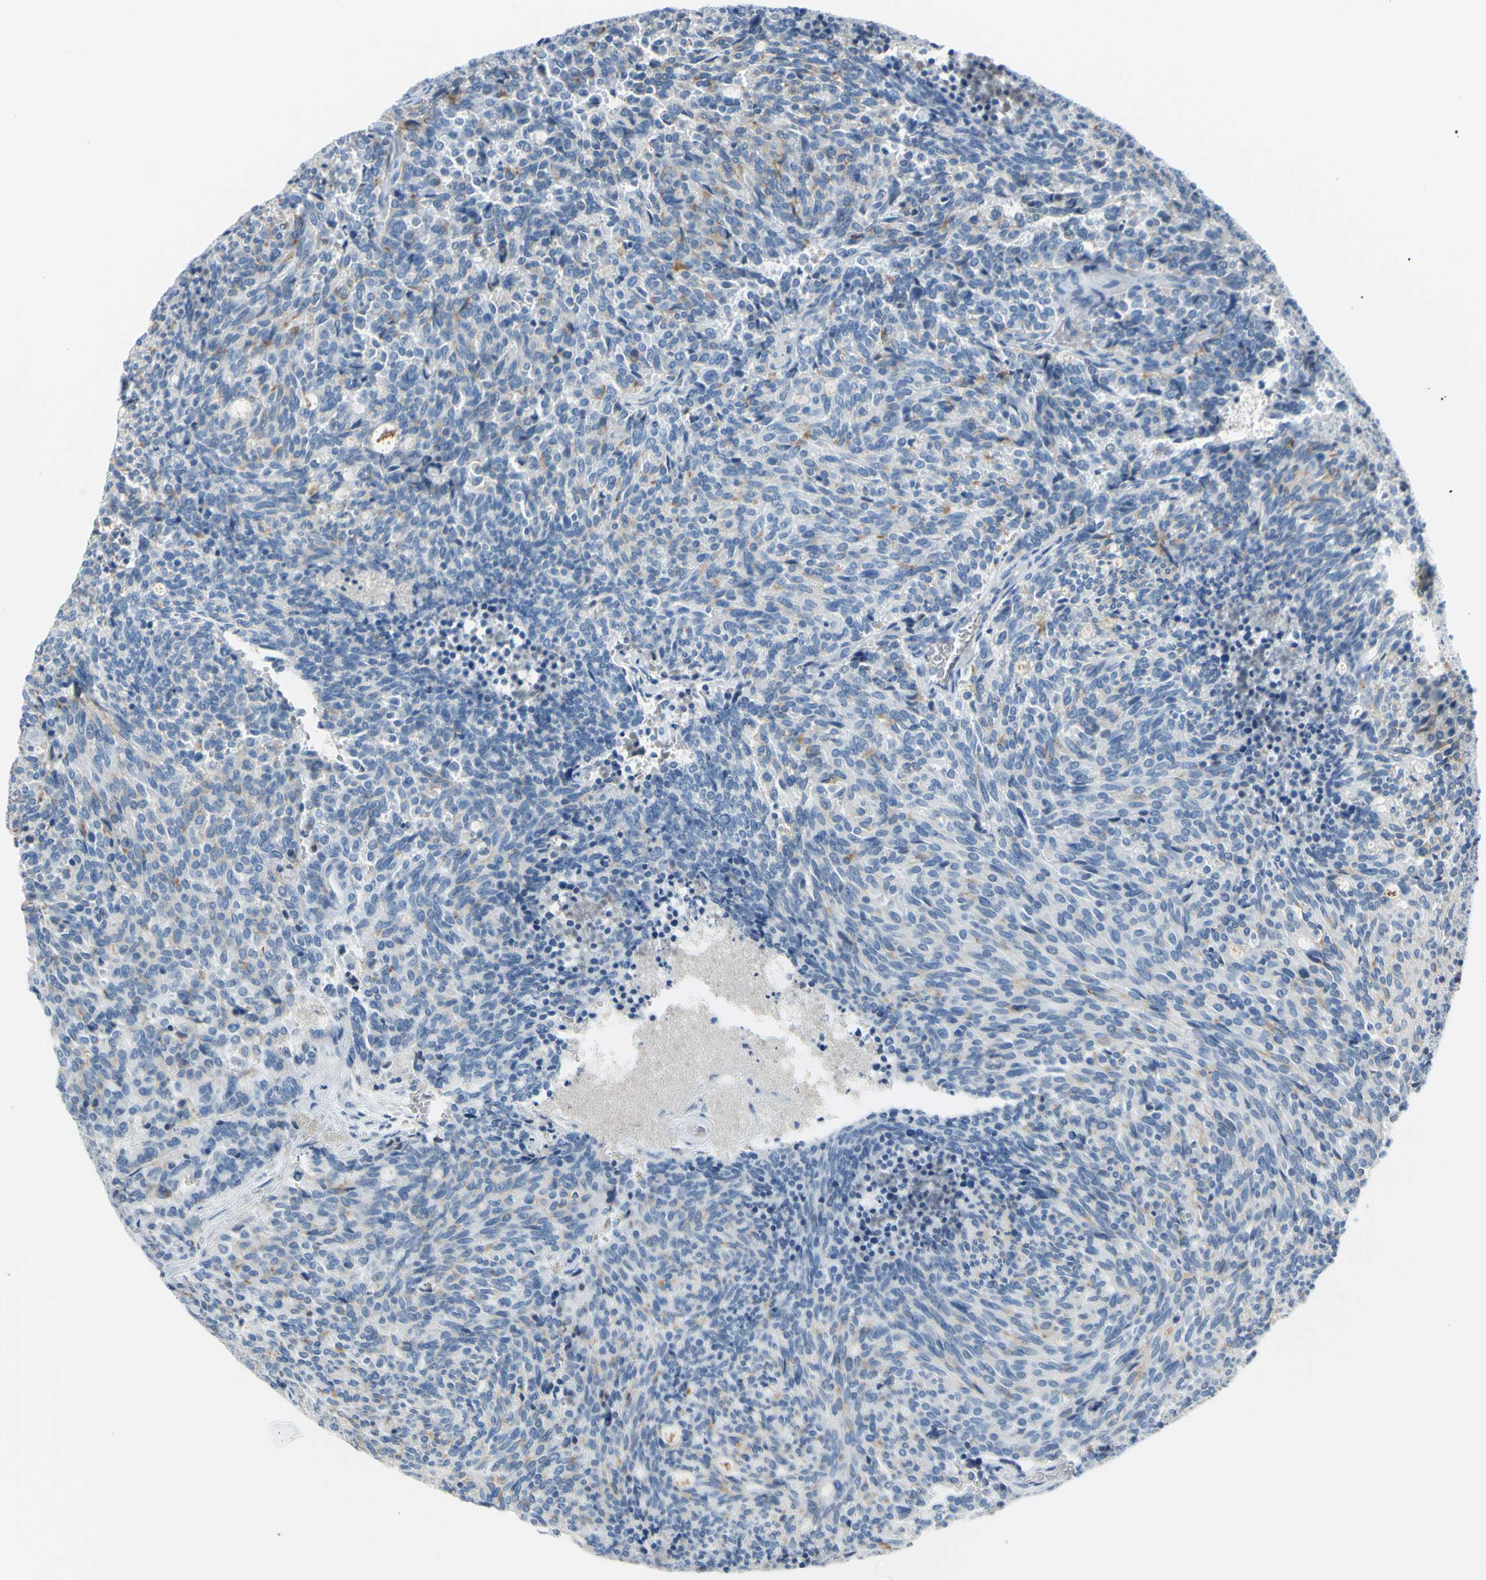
{"staining": {"intensity": "negative", "quantity": "none", "location": "none"}, "tissue": "carcinoid", "cell_type": "Tumor cells", "image_type": "cancer", "snomed": [{"axis": "morphology", "description": "Carcinoid, malignant, NOS"}, {"axis": "topography", "description": "Pancreas"}], "caption": "A micrograph of human malignant carcinoid is negative for staining in tumor cells.", "gene": "DCT", "patient": {"sex": "female", "age": 54}}